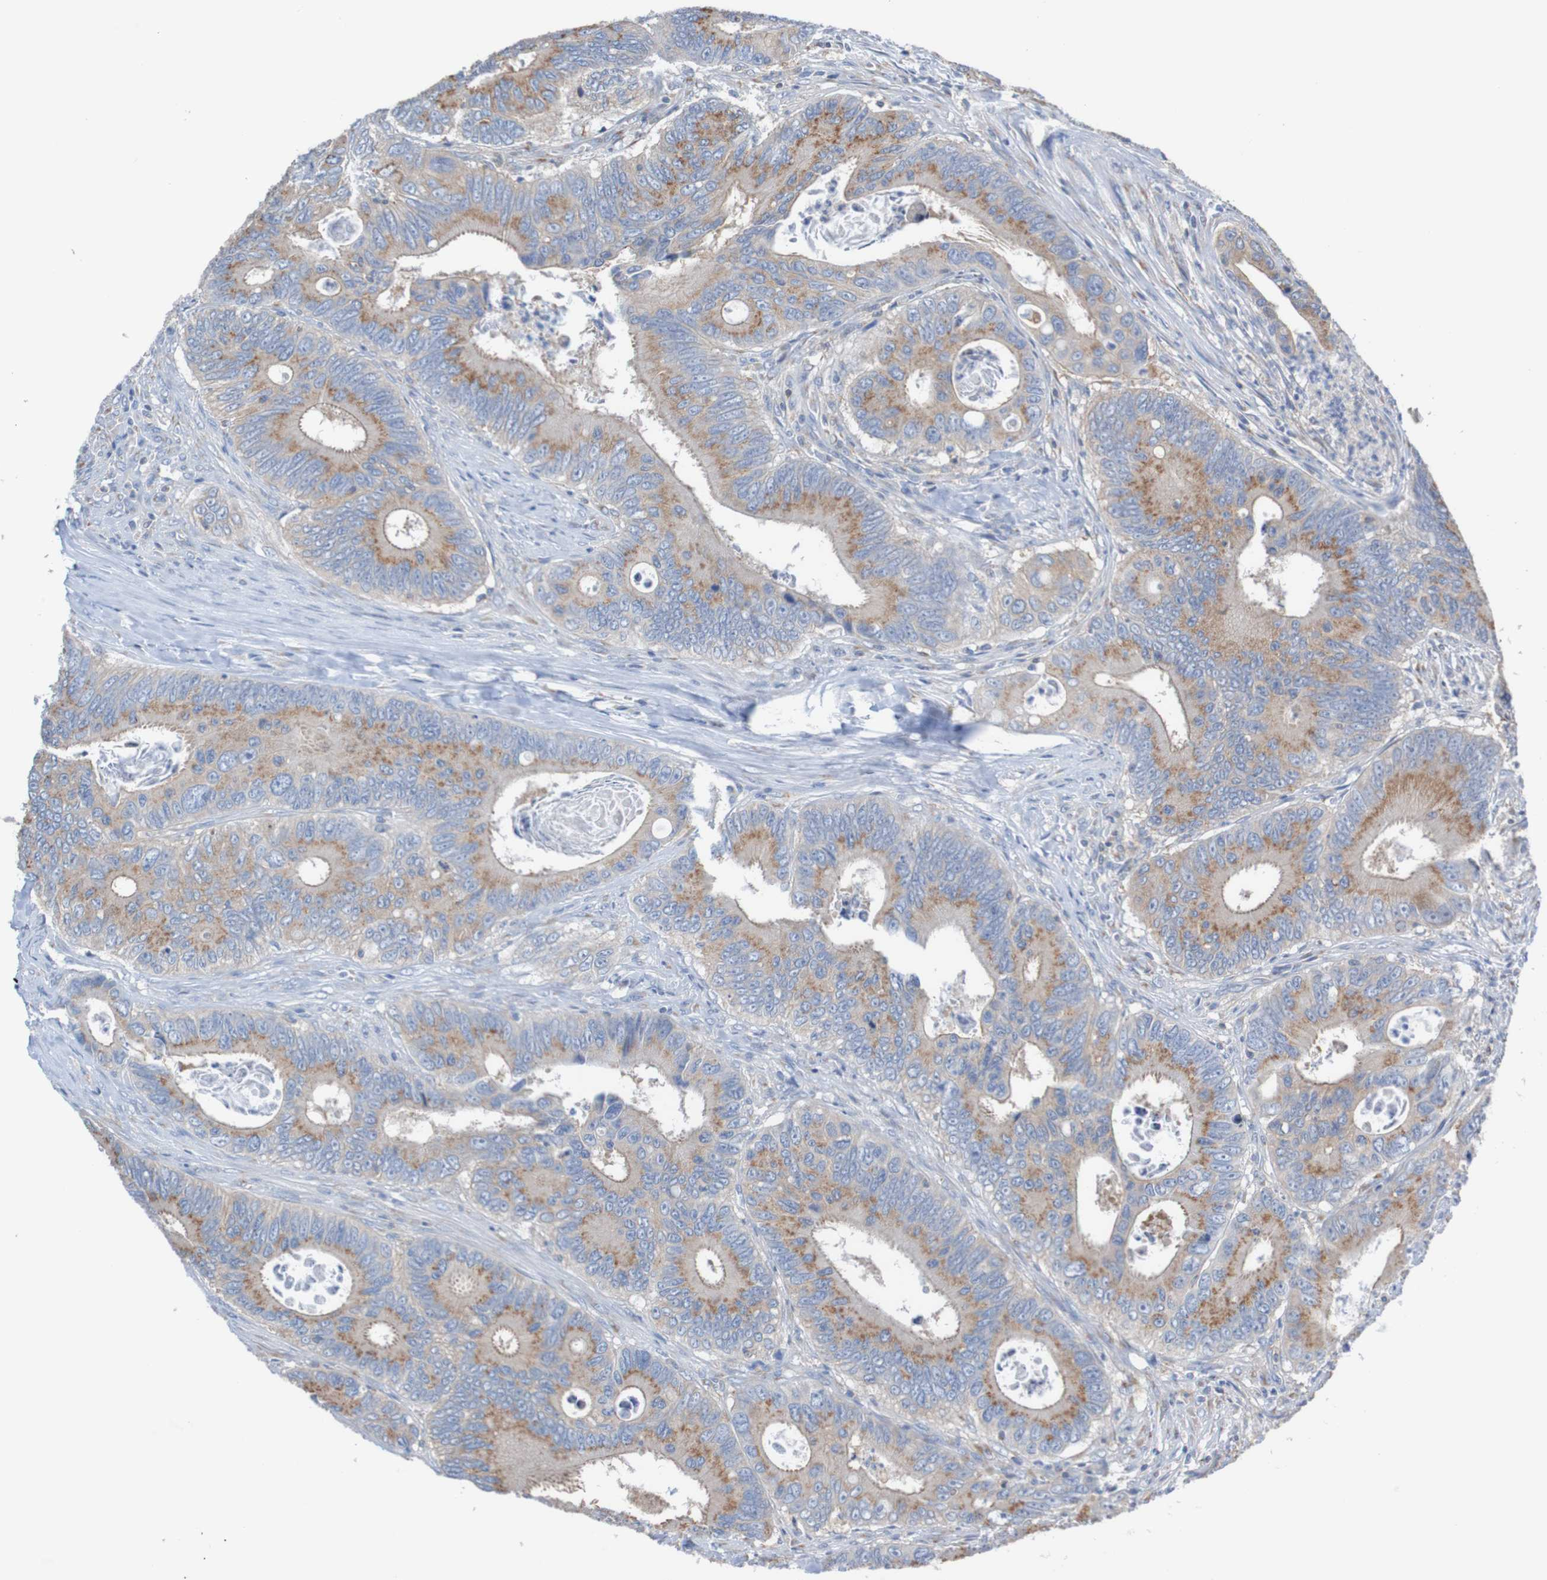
{"staining": {"intensity": "moderate", "quantity": ">75%", "location": "cytoplasmic/membranous"}, "tissue": "colorectal cancer", "cell_type": "Tumor cells", "image_type": "cancer", "snomed": [{"axis": "morphology", "description": "Inflammation, NOS"}, {"axis": "morphology", "description": "Adenocarcinoma, NOS"}, {"axis": "topography", "description": "Colon"}], "caption": "Immunohistochemistry (DAB (3,3'-diaminobenzidine)) staining of human adenocarcinoma (colorectal) reveals moderate cytoplasmic/membranous protein positivity in approximately >75% of tumor cells.", "gene": "MINAR1", "patient": {"sex": "male", "age": 72}}